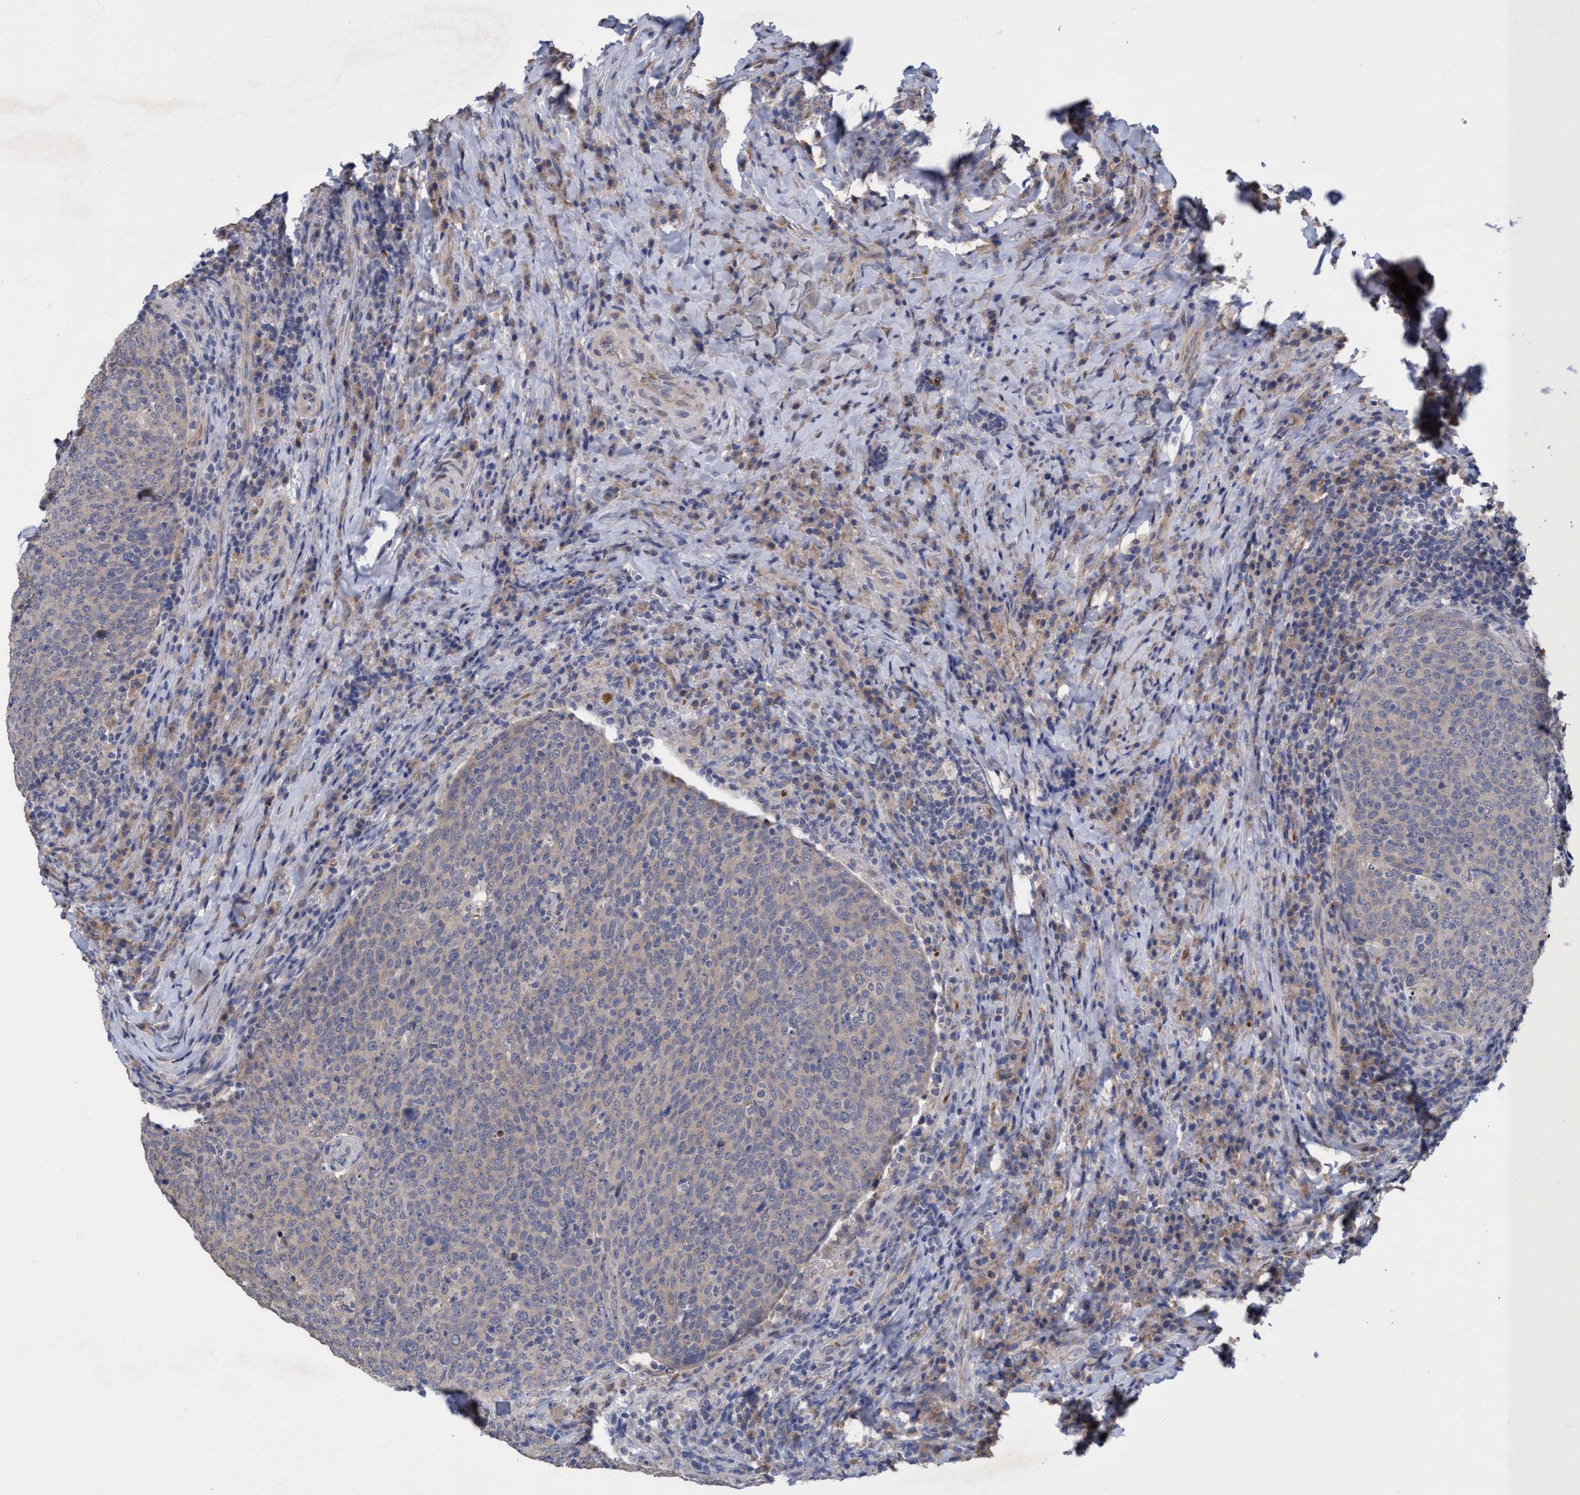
{"staining": {"intensity": "weak", "quantity": "<25%", "location": "cytoplasmic/membranous"}, "tissue": "head and neck cancer", "cell_type": "Tumor cells", "image_type": "cancer", "snomed": [{"axis": "morphology", "description": "Squamous cell carcinoma, NOS"}, {"axis": "morphology", "description": "Squamous cell carcinoma, metastatic, NOS"}, {"axis": "topography", "description": "Lymph node"}, {"axis": "topography", "description": "Head-Neck"}], "caption": "DAB (3,3'-diaminobenzidine) immunohistochemical staining of human head and neck cancer demonstrates no significant staining in tumor cells.", "gene": "SEMA4D", "patient": {"sex": "male", "age": 62}}